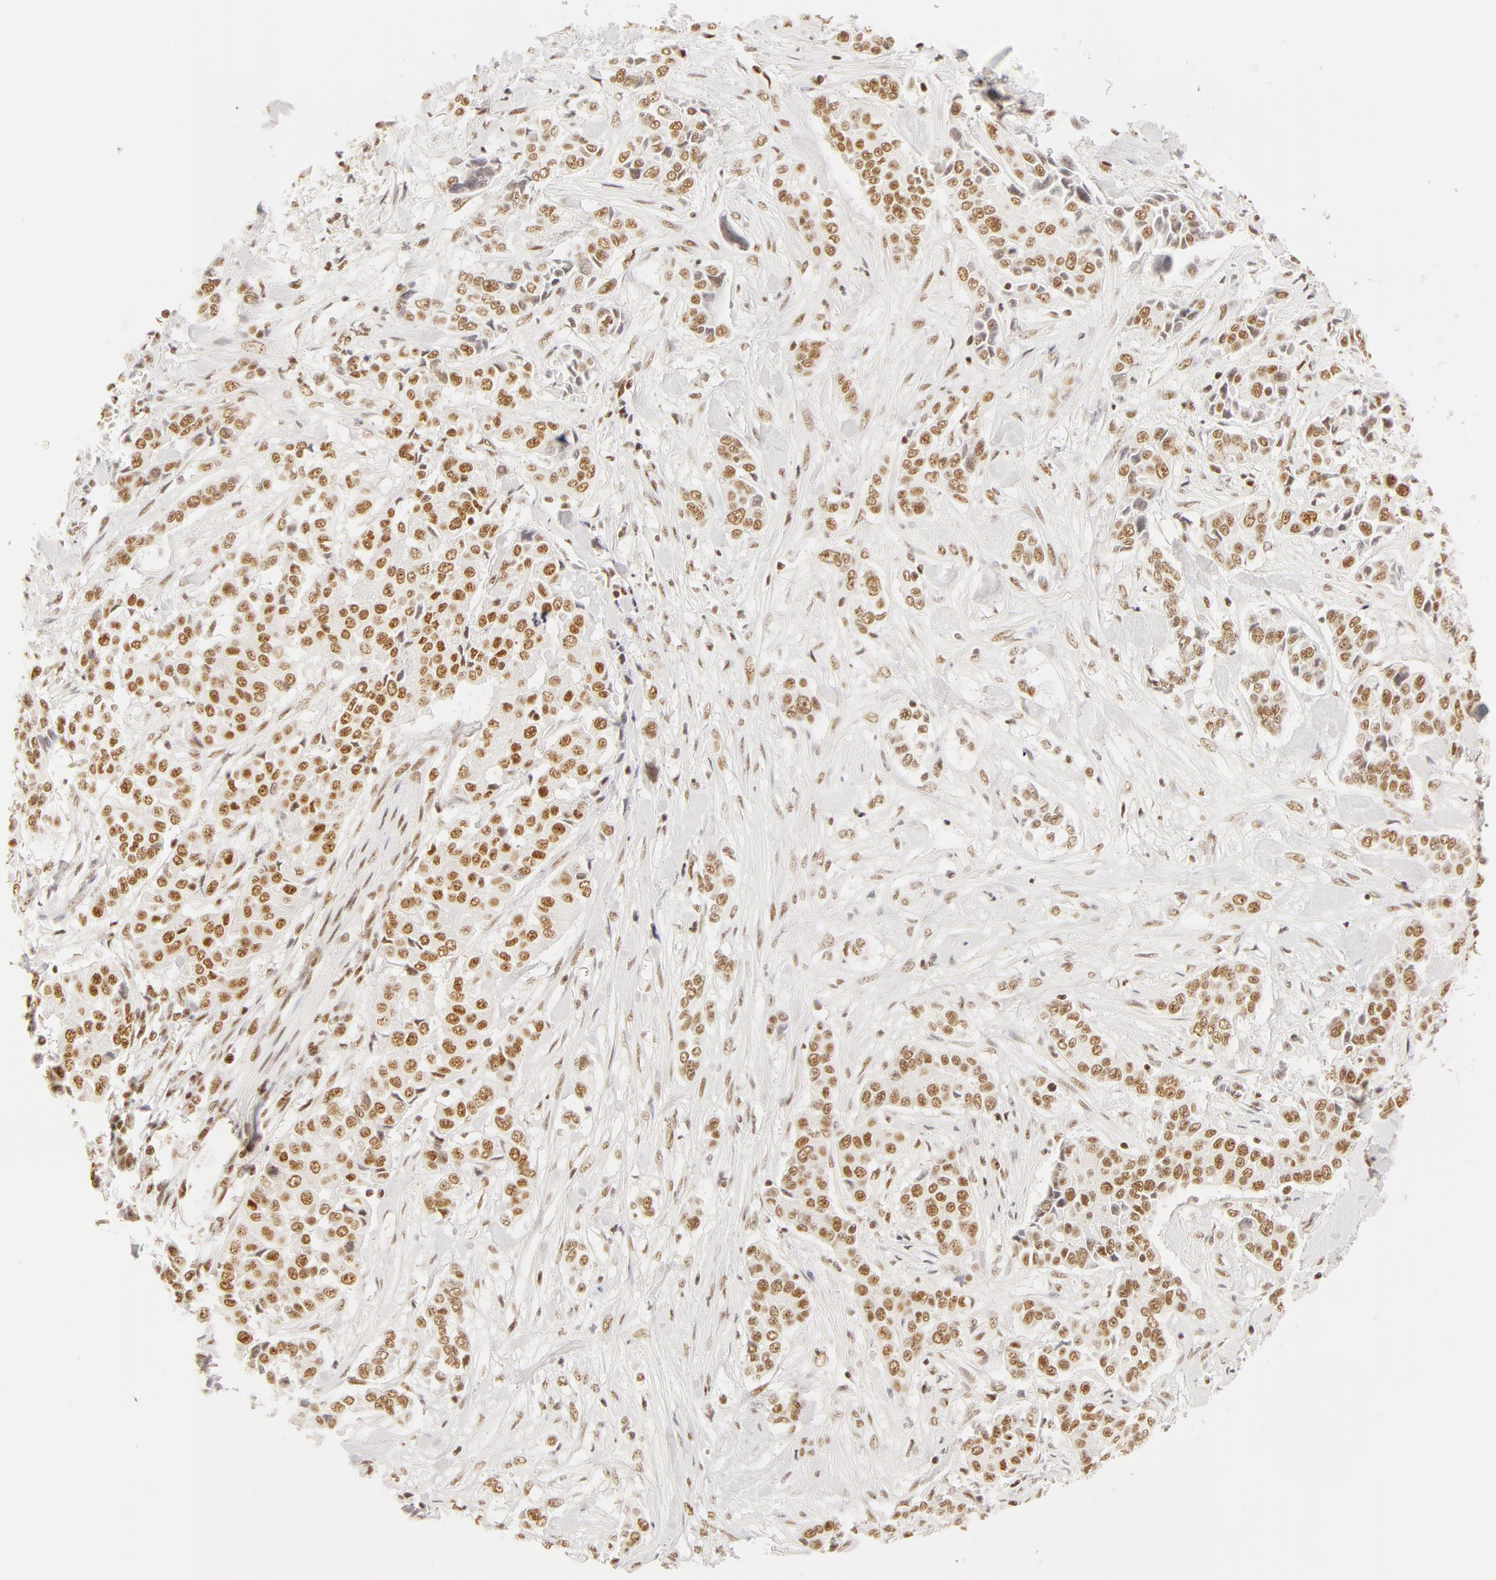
{"staining": {"intensity": "weak", "quantity": ">75%", "location": "nuclear"}, "tissue": "pancreatic cancer", "cell_type": "Tumor cells", "image_type": "cancer", "snomed": [{"axis": "morphology", "description": "Adenocarcinoma, NOS"}, {"axis": "topography", "description": "Pancreas"}], "caption": "Pancreatic adenocarcinoma stained with a brown dye shows weak nuclear positive staining in about >75% of tumor cells.", "gene": "RBM39", "patient": {"sex": "female", "age": 52}}